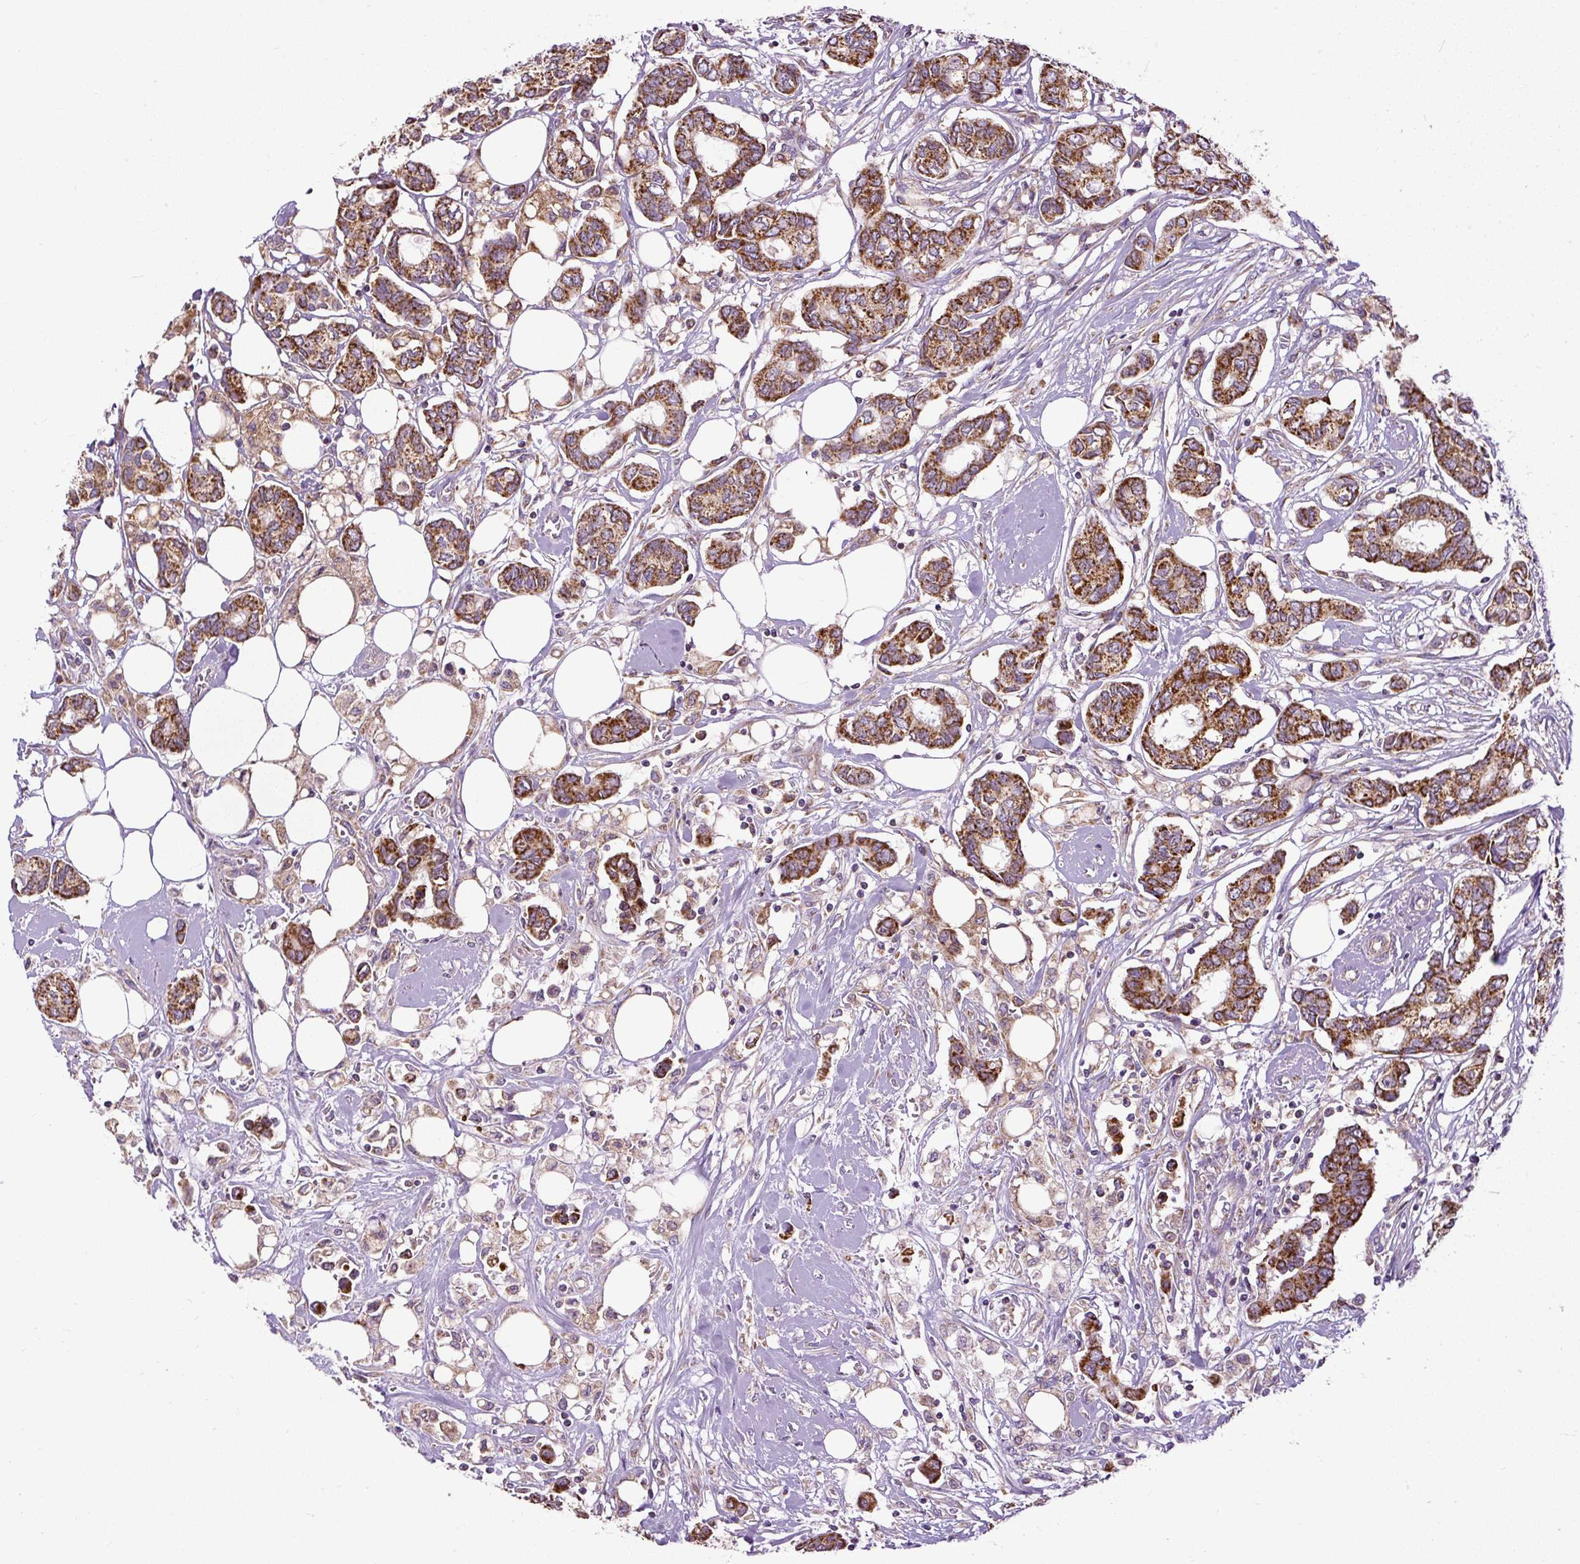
{"staining": {"intensity": "strong", "quantity": ">75%", "location": "cytoplasmic/membranous"}, "tissue": "breast cancer", "cell_type": "Tumor cells", "image_type": "cancer", "snomed": [{"axis": "morphology", "description": "Duct carcinoma"}, {"axis": "topography", "description": "Breast"}], "caption": "The micrograph exhibits a brown stain indicating the presence of a protein in the cytoplasmic/membranous of tumor cells in breast cancer (infiltrating ductal carcinoma). (brown staining indicates protein expression, while blue staining denotes nuclei).", "gene": "TM2D3", "patient": {"sex": "female", "age": 73}}